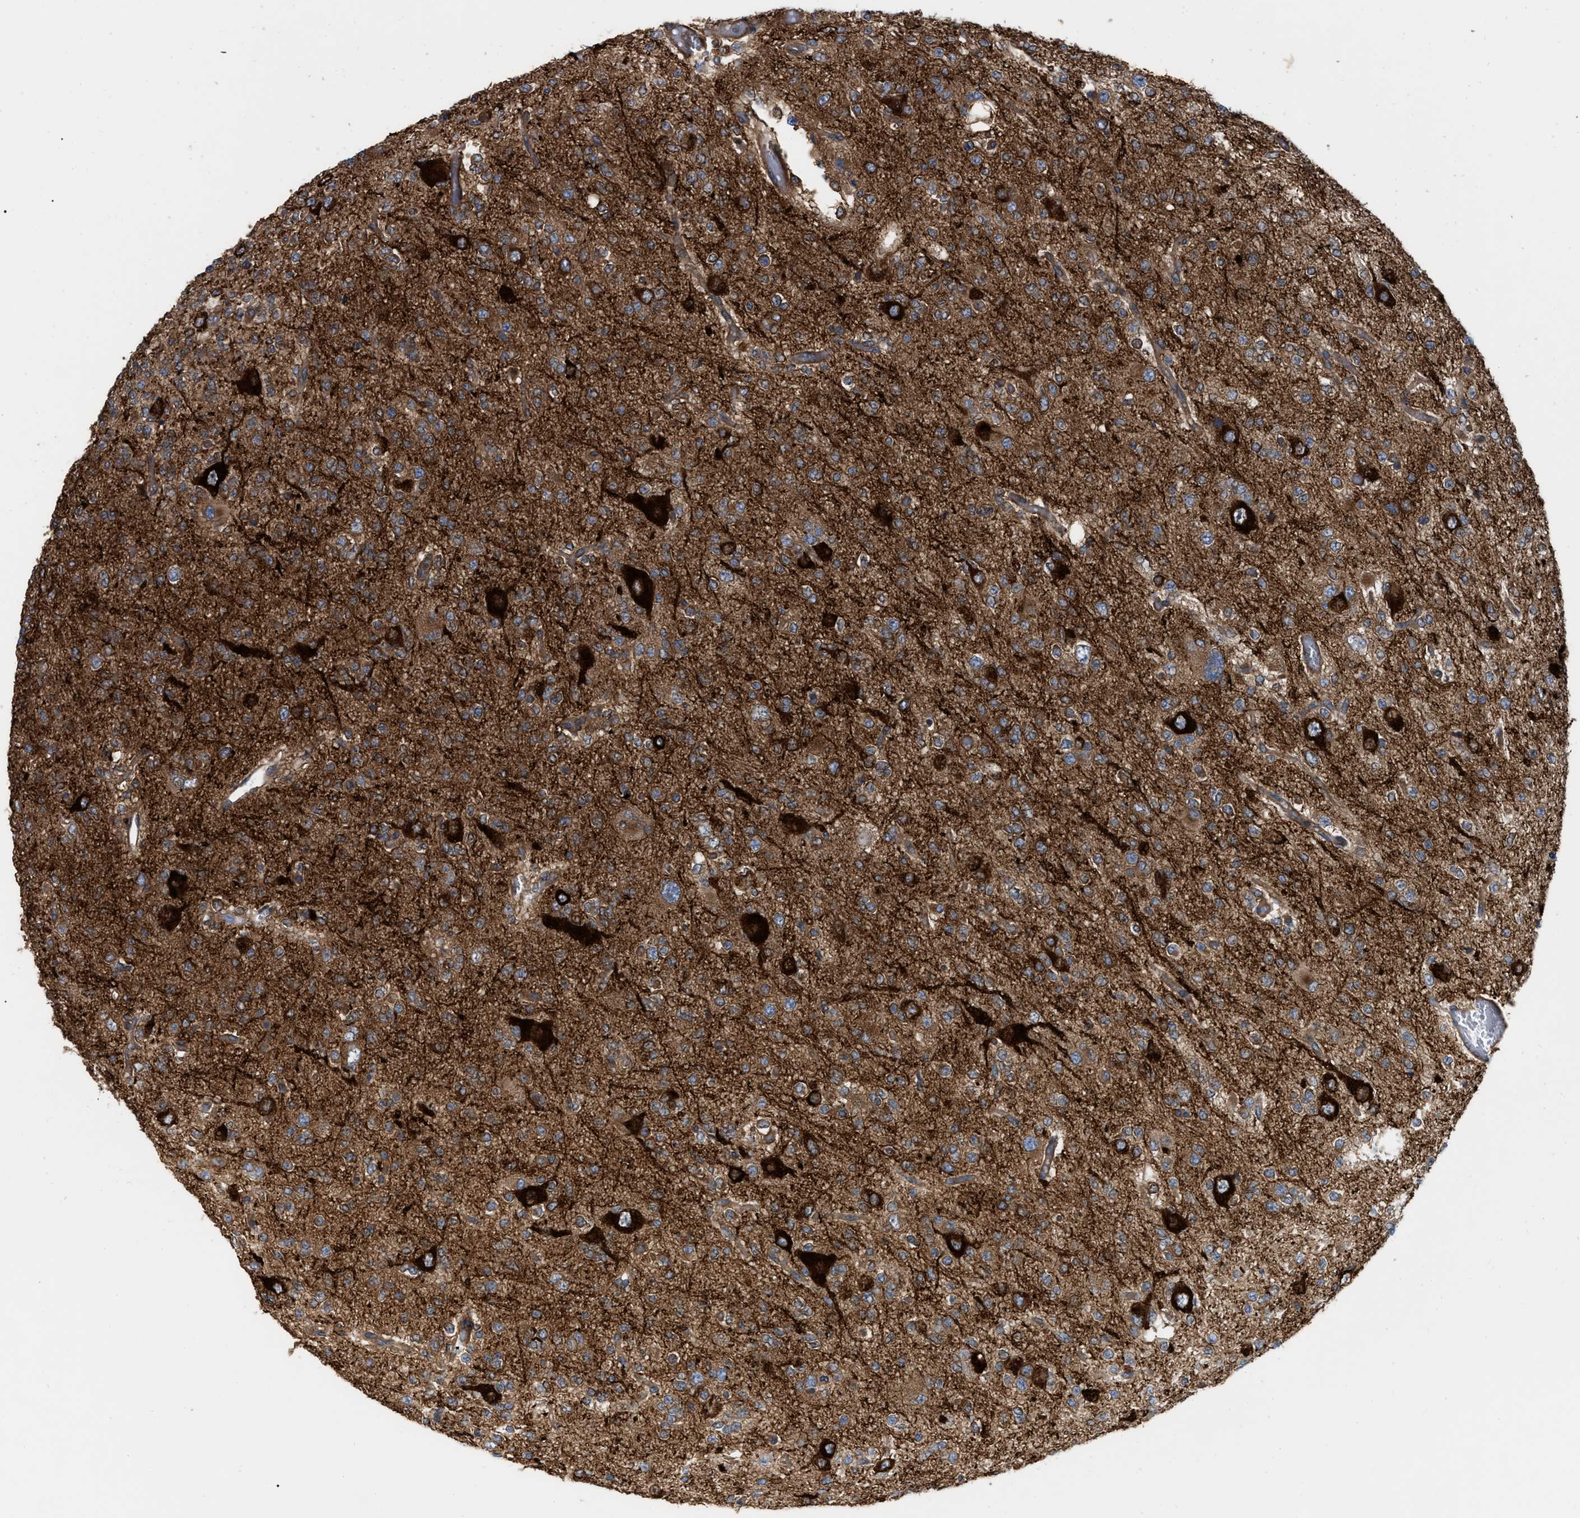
{"staining": {"intensity": "moderate", "quantity": ">75%", "location": "cytoplasmic/membranous"}, "tissue": "glioma", "cell_type": "Tumor cells", "image_type": "cancer", "snomed": [{"axis": "morphology", "description": "Glioma, malignant, Low grade"}, {"axis": "topography", "description": "Brain"}], "caption": "This image shows IHC staining of glioma, with medium moderate cytoplasmic/membranous positivity in approximately >75% of tumor cells.", "gene": "RABEP1", "patient": {"sex": "male", "age": 38}}